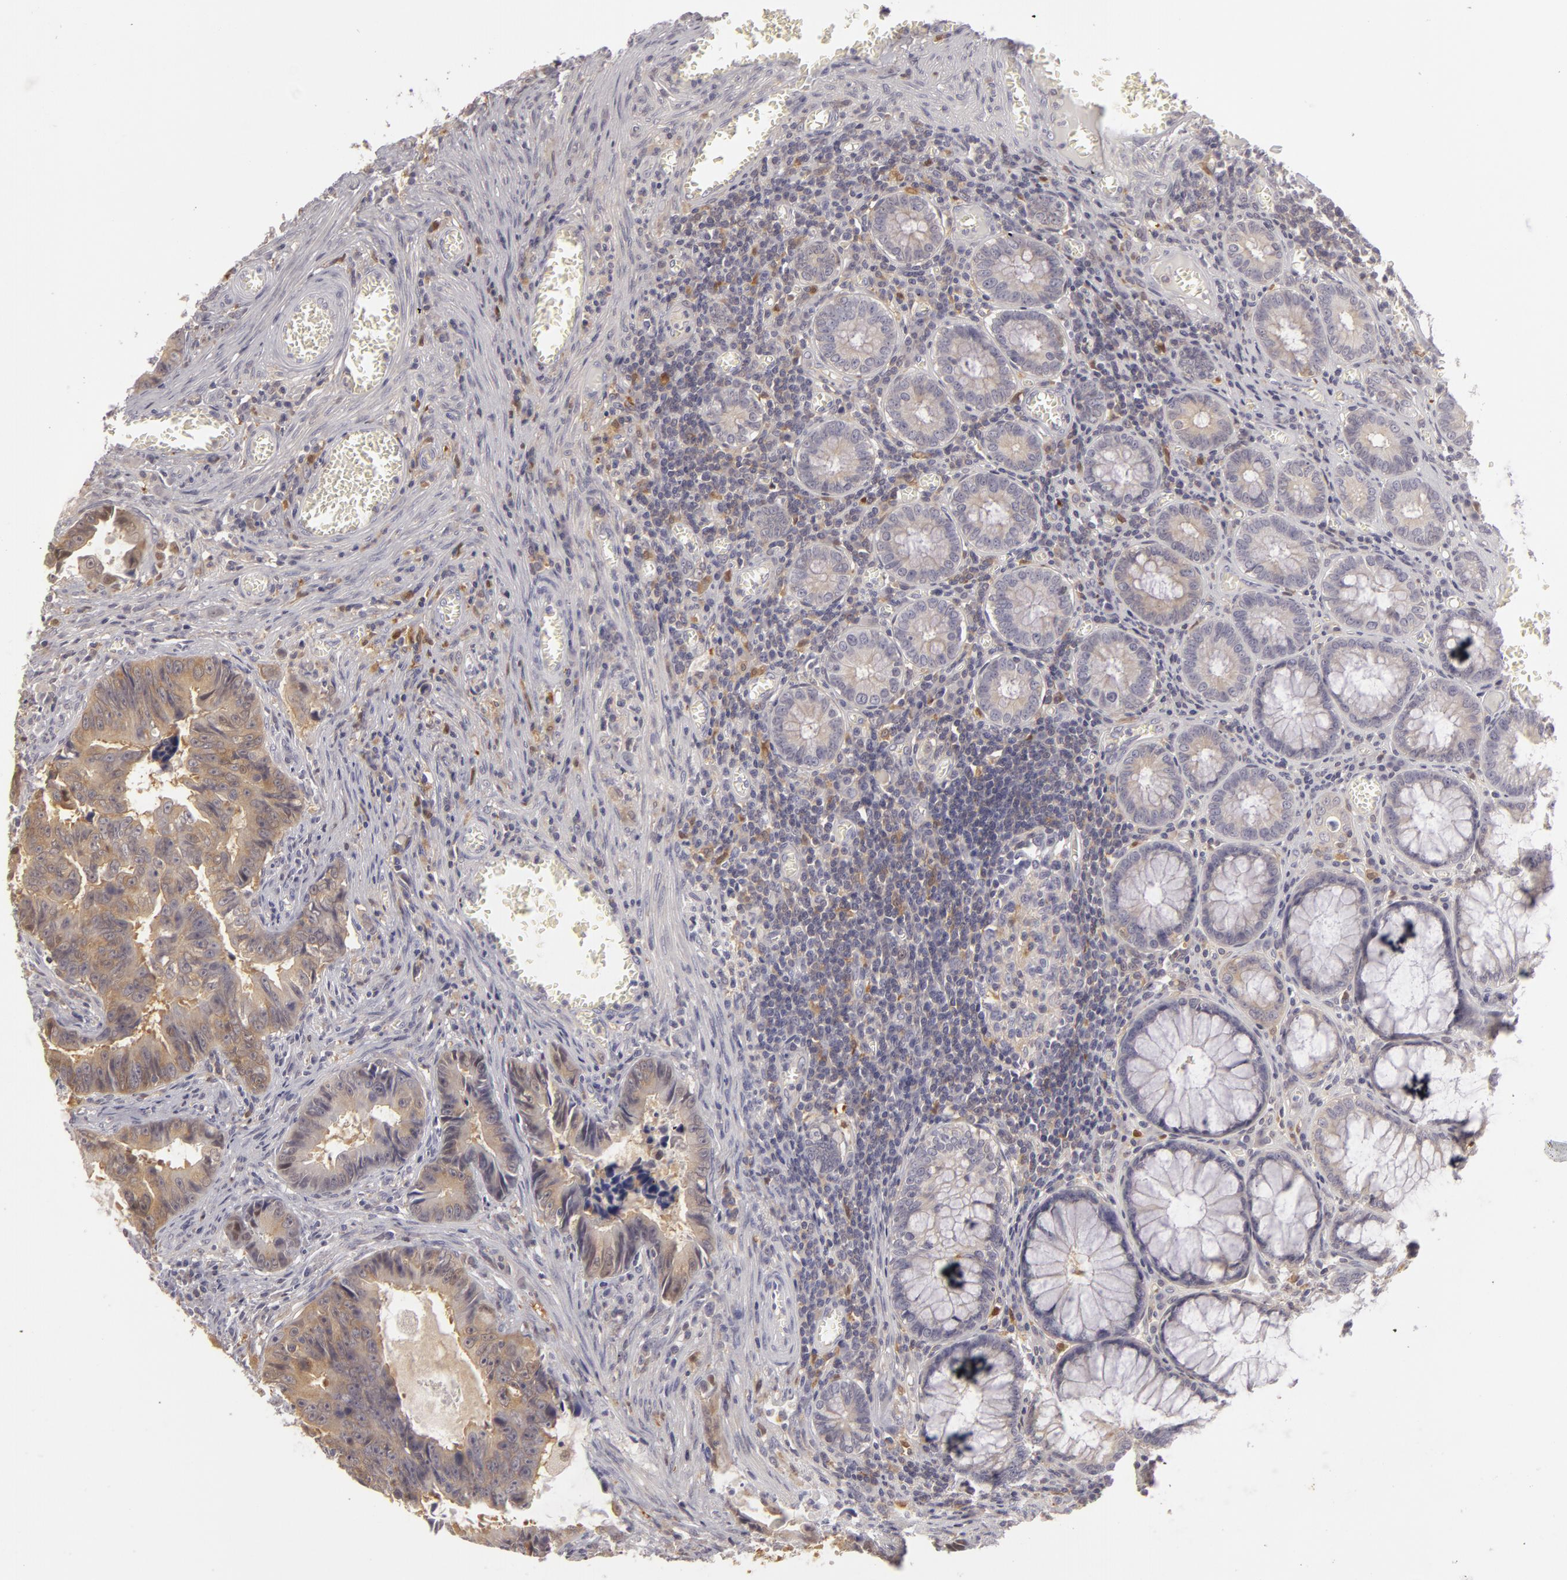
{"staining": {"intensity": "weak", "quantity": ">75%", "location": "cytoplasmic/membranous"}, "tissue": "colorectal cancer", "cell_type": "Tumor cells", "image_type": "cancer", "snomed": [{"axis": "morphology", "description": "Adenocarcinoma, NOS"}, {"axis": "topography", "description": "Rectum"}], "caption": "The immunohistochemical stain highlights weak cytoplasmic/membranous positivity in tumor cells of colorectal cancer tissue.", "gene": "GNPDA1", "patient": {"sex": "female", "age": 98}}